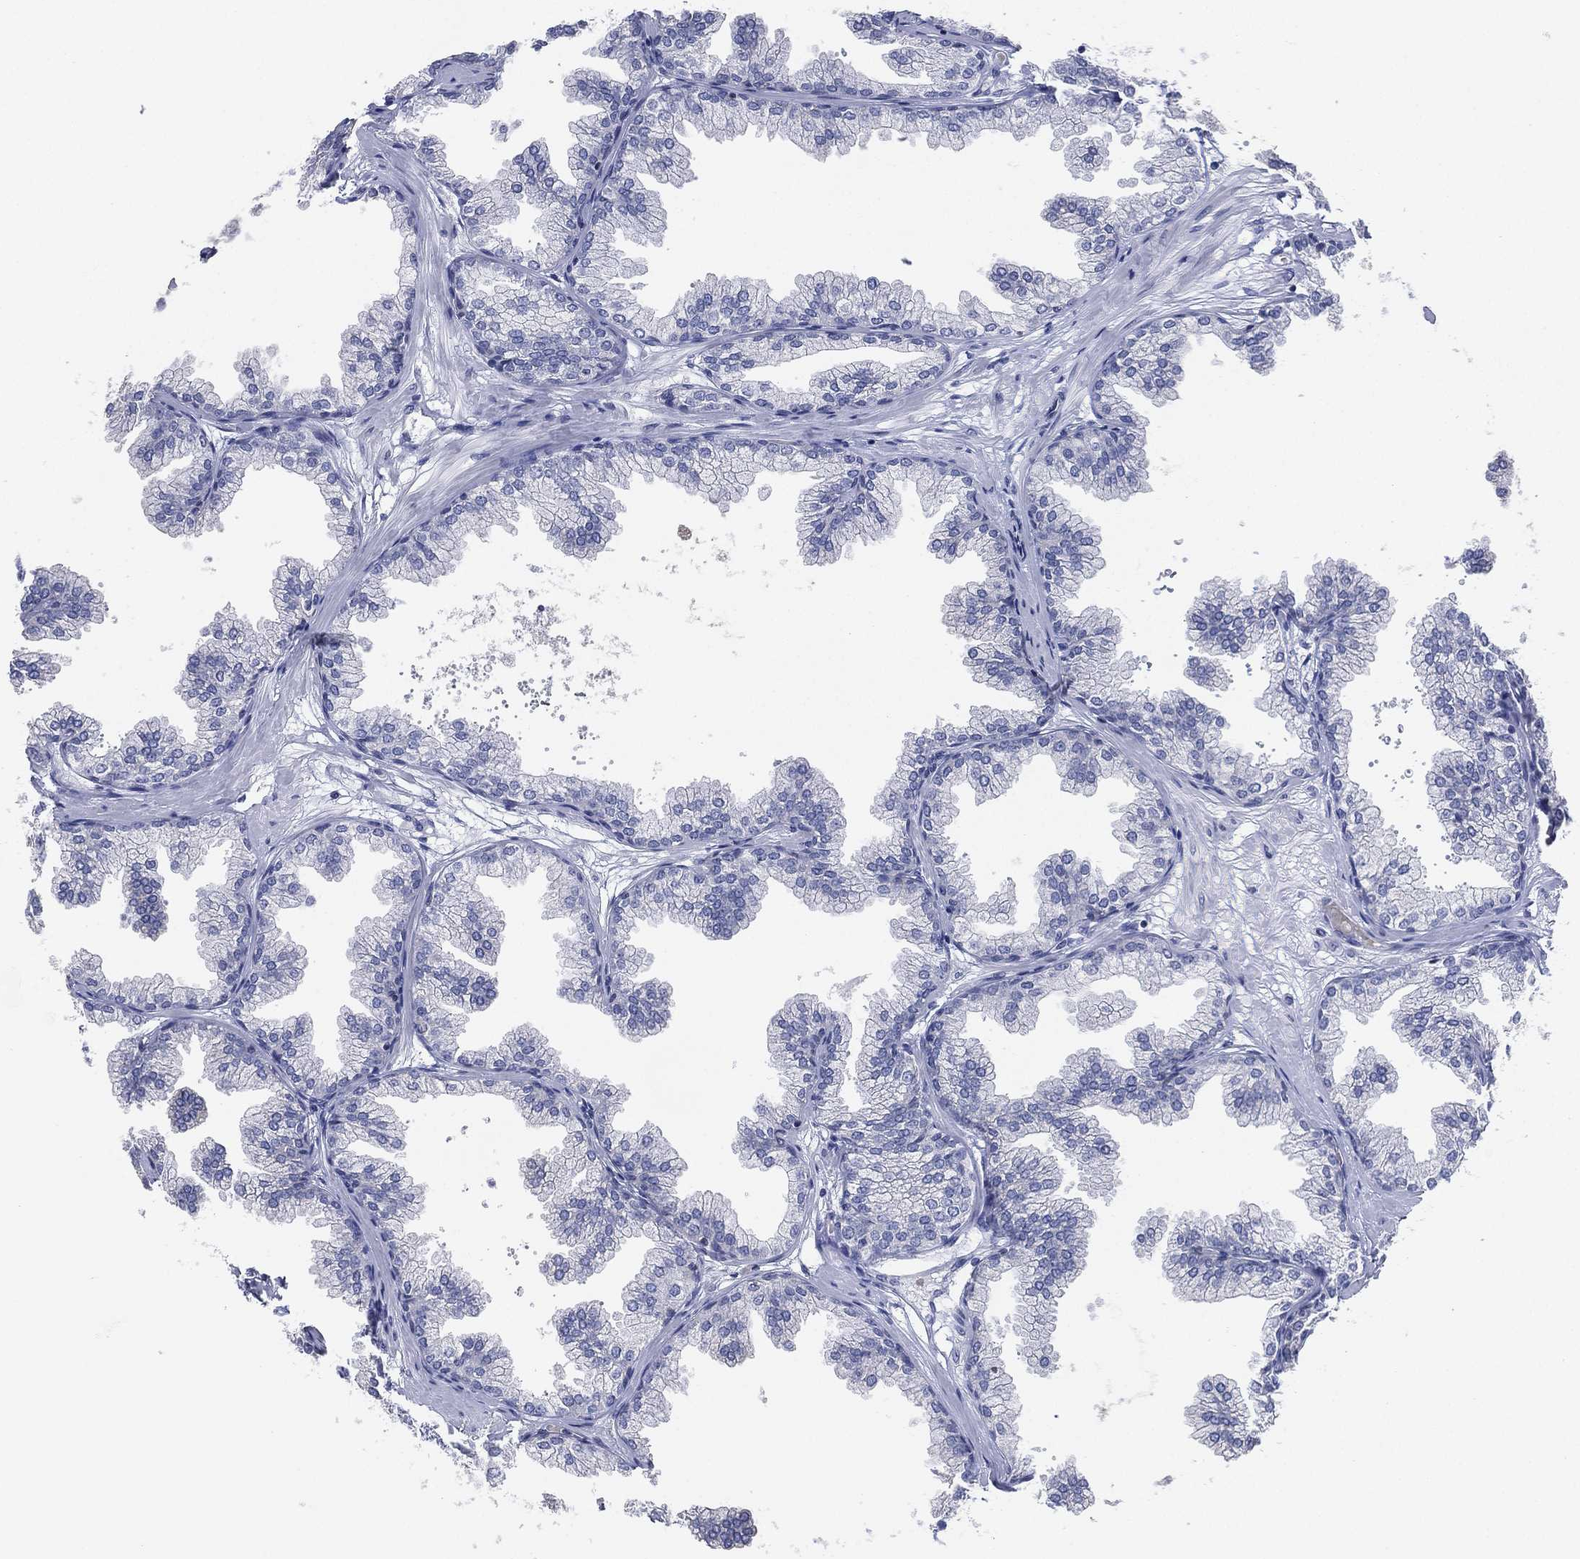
{"staining": {"intensity": "negative", "quantity": "none", "location": "none"}, "tissue": "prostate", "cell_type": "Glandular cells", "image_type": "normal", "snomed": [{"axis": "morphology", "description": "Normal tissue, NOS"}, {"axis": "topography", "description": "Prostate"}], "caption": "Glandular cells show no significant expression in normal prostate. (DAB (3,3'-diaminobenzidine) IHC visualized using brightfield microscopy, high magnification).", "gene": "CFTR", "patient": {"sex": "male", "age": 37}}